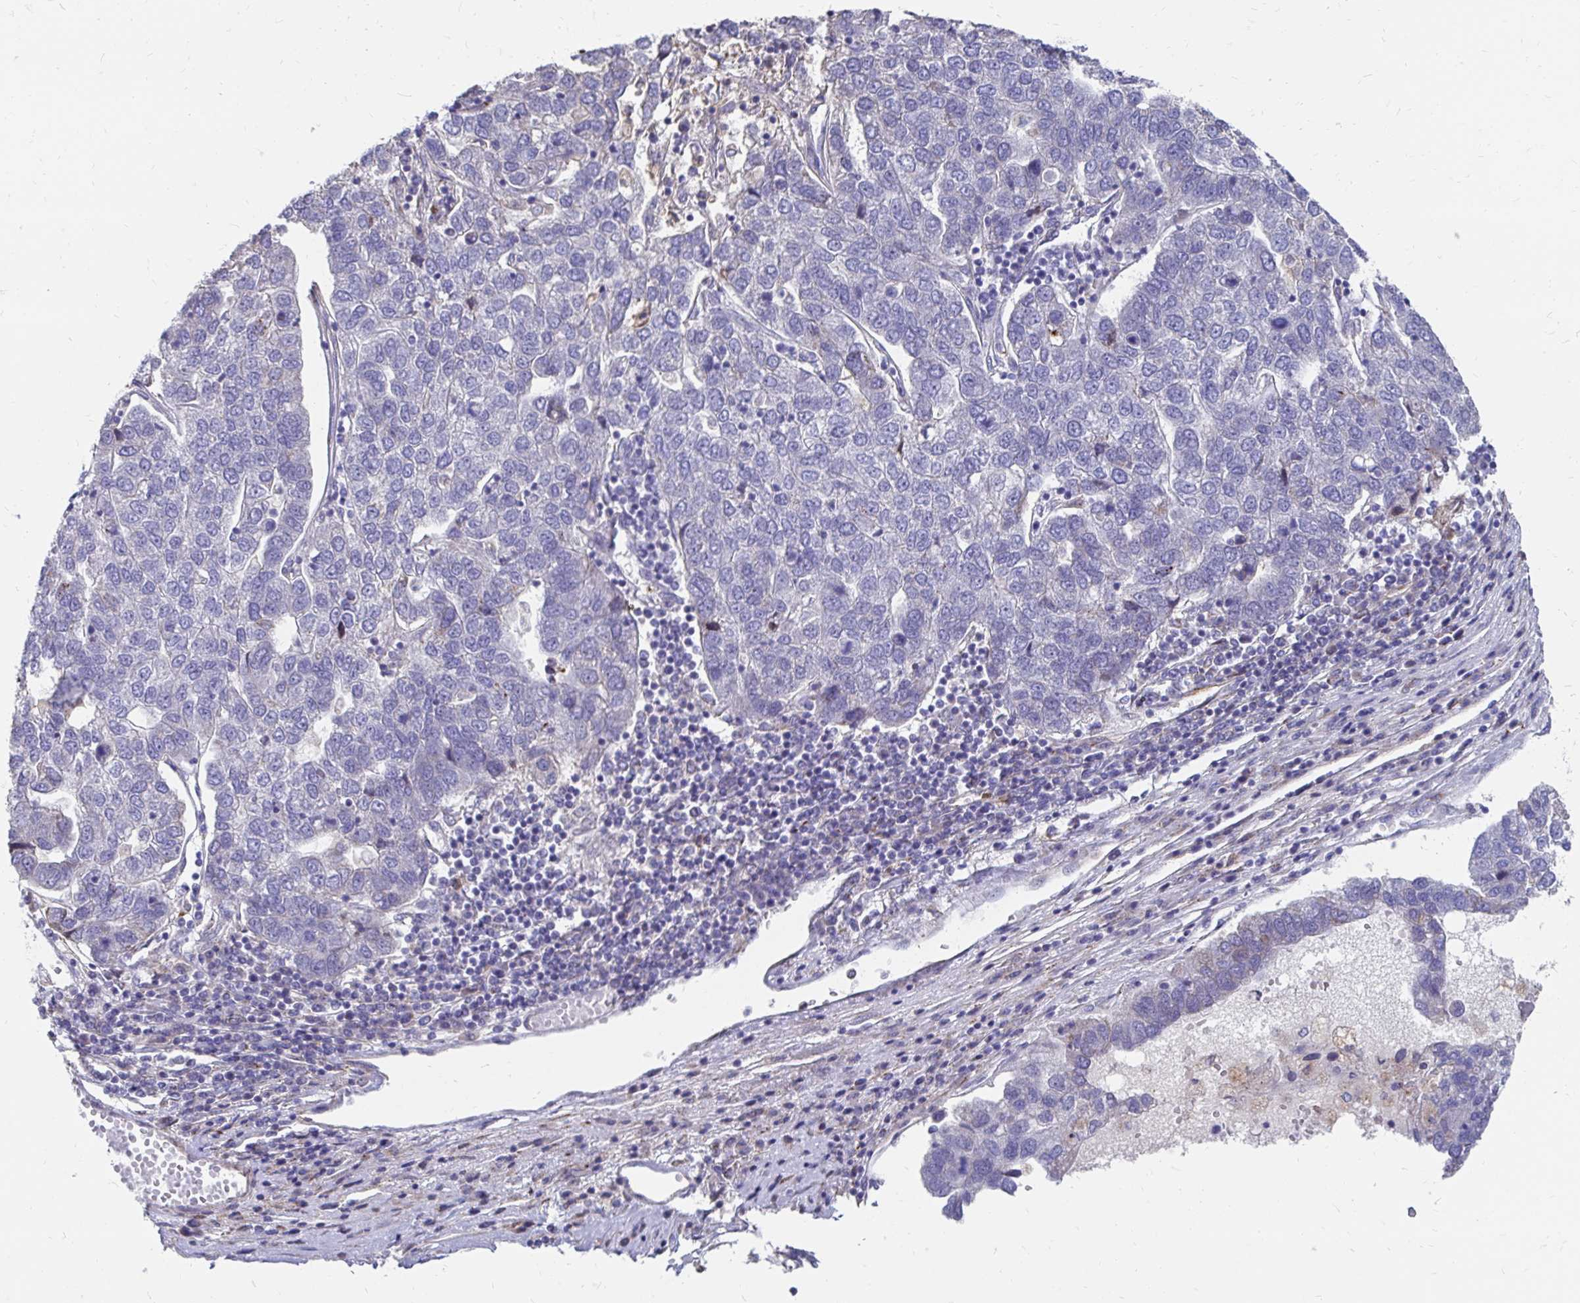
{"staining": {"intensity": "negative", "quantity": "none", "location": "none"}, "tissue": "pancreatic cancer", "cell_type": "Tumor cells", "image_type": "cancer", "snomed": [{"axis": "morphology", "description": "Adenocarcinoma, NOS"}, {"axis": "topography", "description": "Pancreas"}], "caption": "Pancreatic cancer was stained to show a protein in brown. There is no significant positivity in tumor cells.", "gene": "CDKL1", "patient": {"sex": "female", "age": 61}}